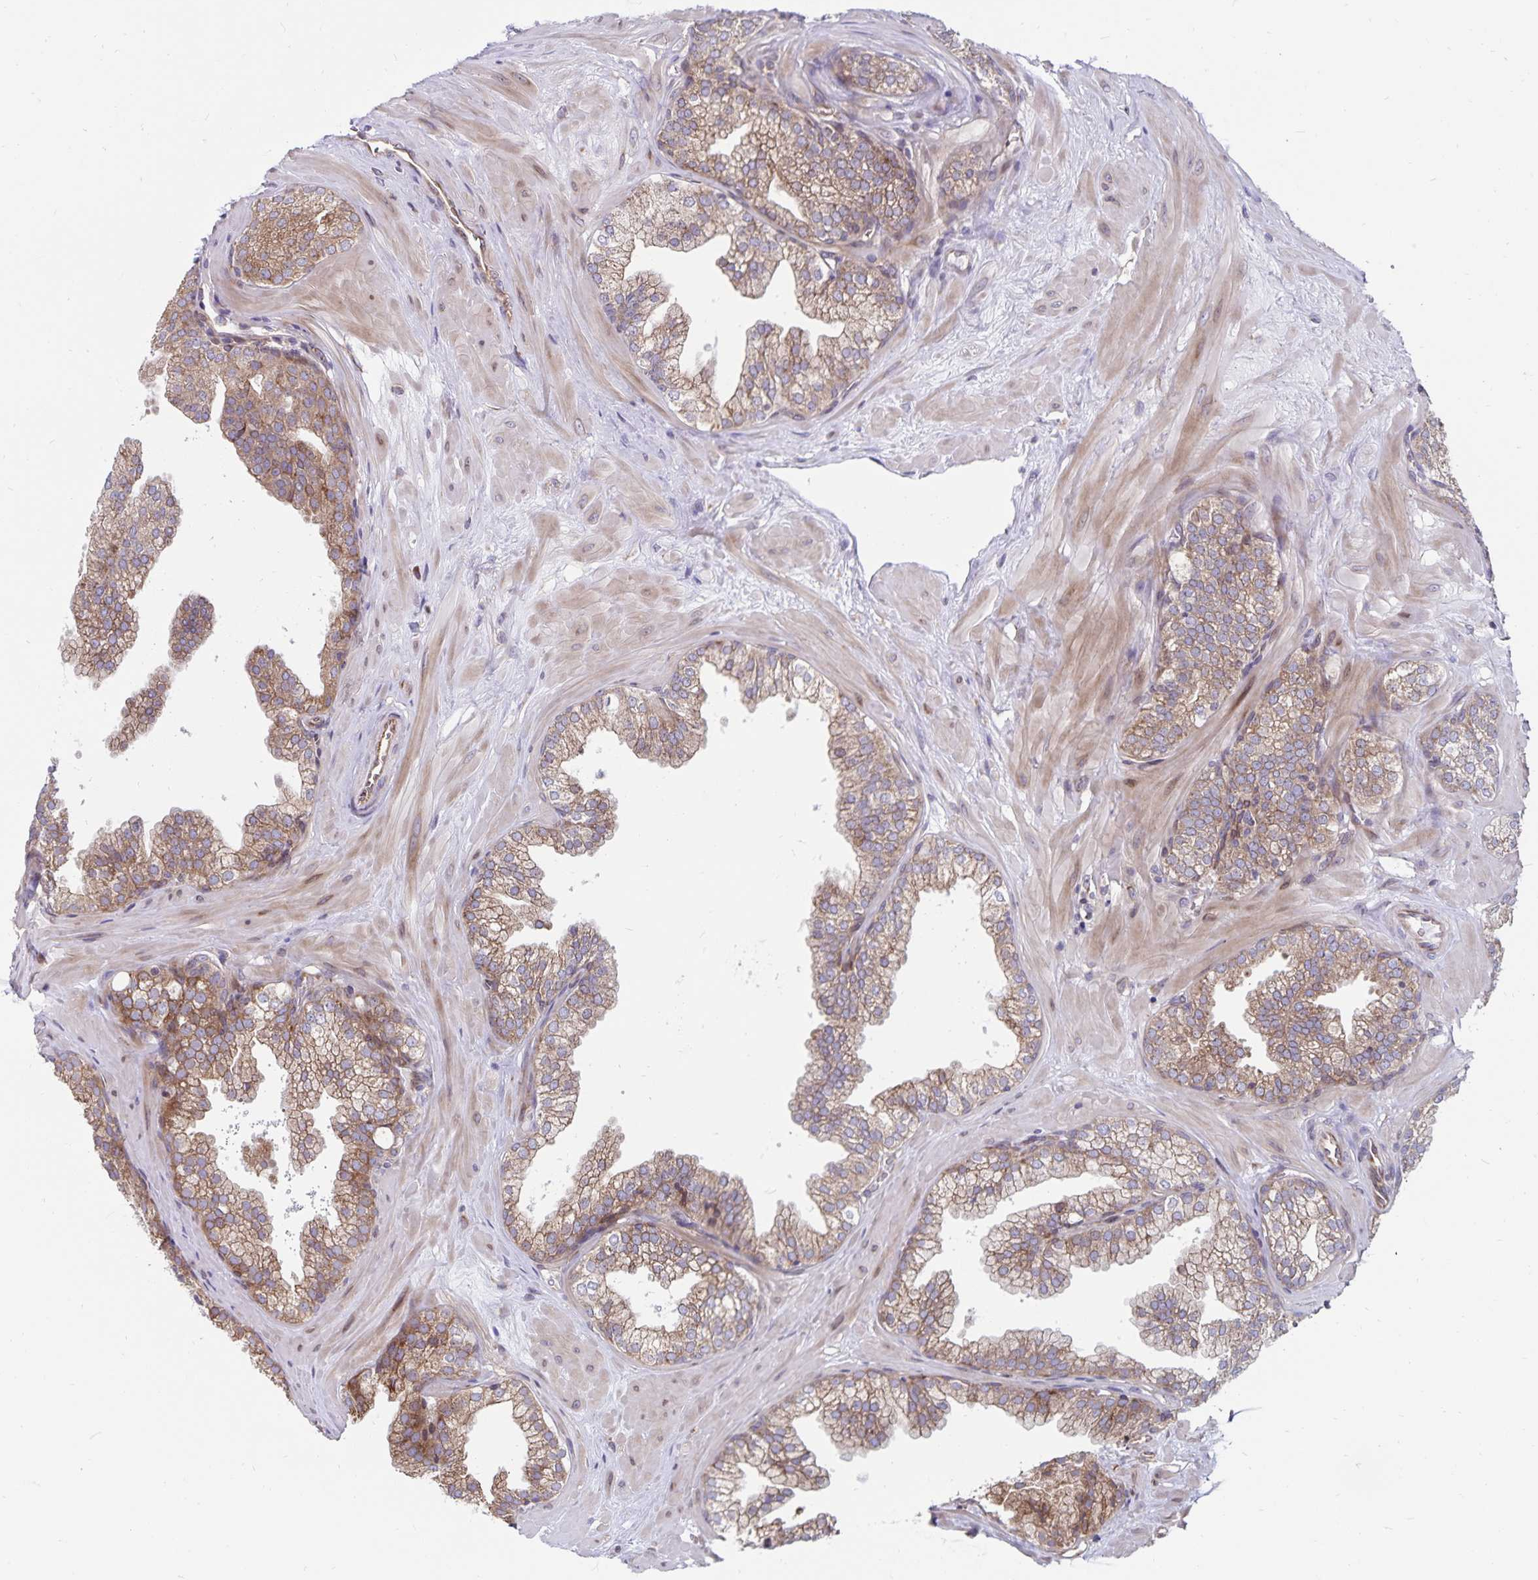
{"staining": {"intensity": "moderate", "quantity": "25%-75%", "location": "cytoplasmic/membranous"}, "tissue": "prostate", "cell_type": "Glandular cells", "image_type": "normal", "snomed": [{"axis": "morphology", "description": "Normal tissue, NOS"}, {"axis": "topography", "description": "Prostate"}], "caption": "Approximately 25%-75% of glandular cells in normal human prostate exhibit moderate cytoplasmic/membranous protein positivity as visualized by brown immunohistochemical staining.", "gene": "SEC62", "patient": {"sex": "male", "age": 37}}